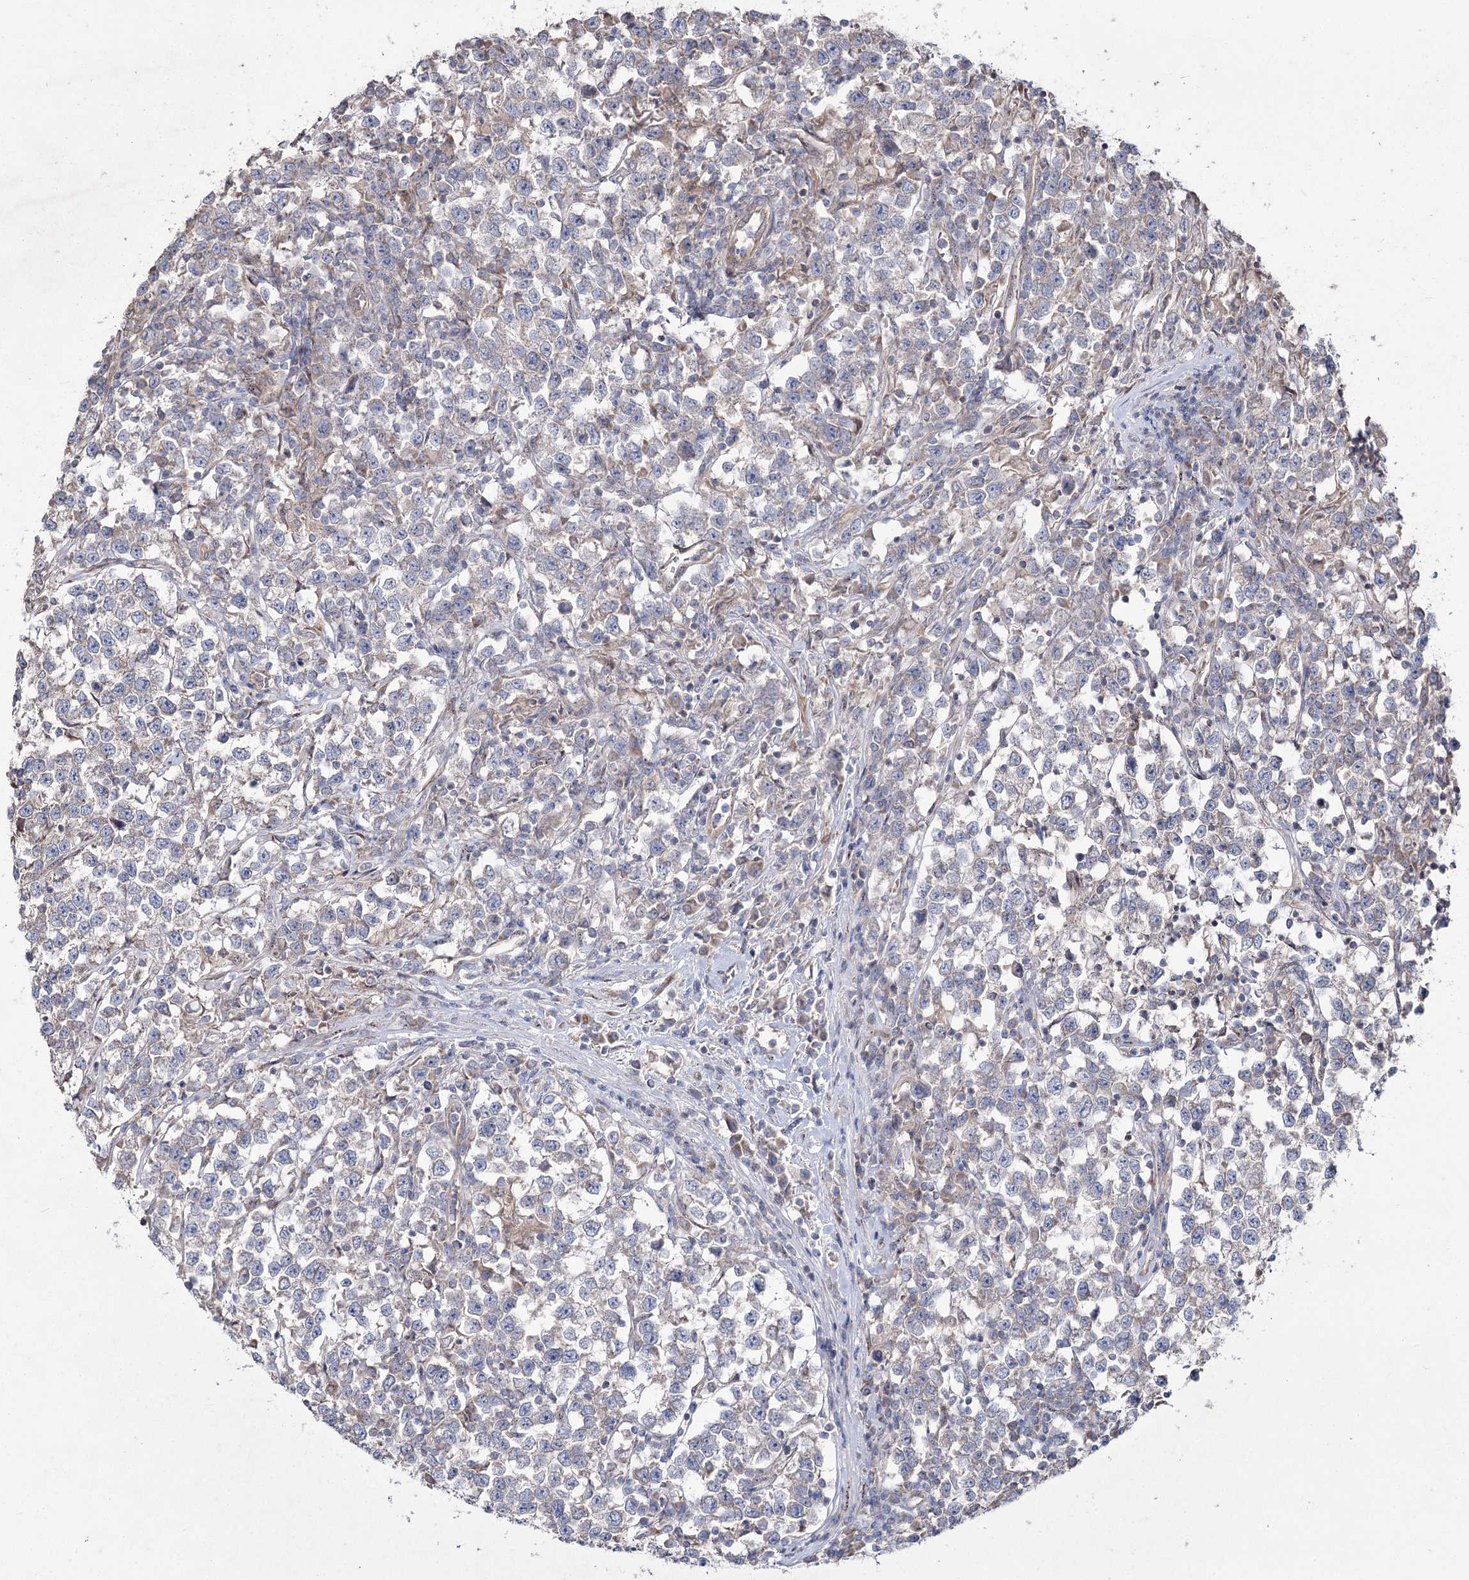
{"staining": {"intensity": "negative", "quantity": "none", "location": "none"}, "tissue": "testis cancer", "cell_type": "Tumor cells", "image_type": "cancer", "snomed": [{"axis": "morphology", "description": "Normal tissue, NOS"}, {"axis": "morphology", "description": "Seminoma, NOS"}, {"axis": "topography", "description": "Testis"}], "caption": "Immunohistochemistry of testis cancer (seminoma) shows no staining in tumor cells. (DAB IHC visualized using brightfield microscopy, high magnification).", "gene": "SH3TC1", "patient": {"sex": "male", "age": 43}}